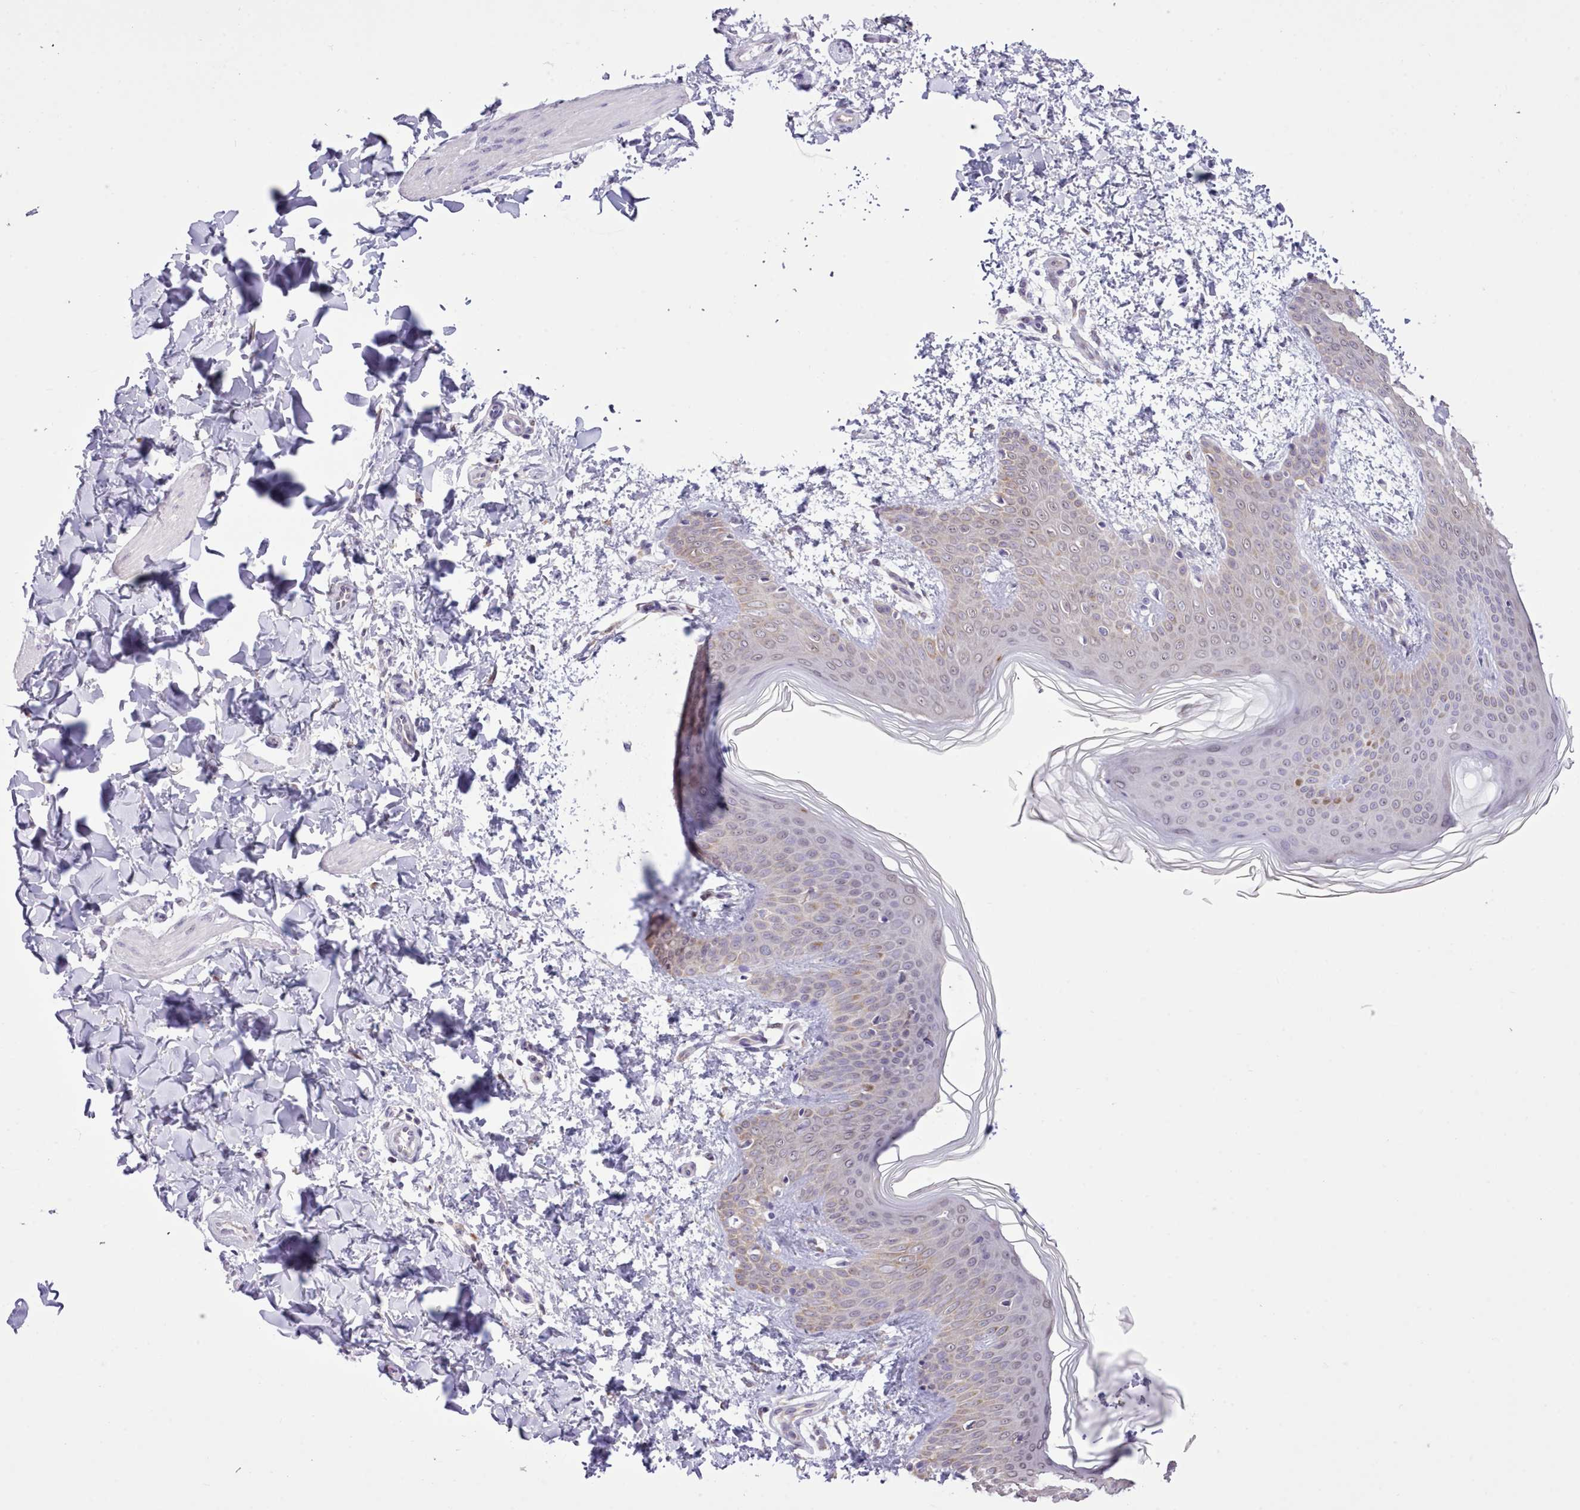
{"staining": {"intensity": "weak", "quantity": ">75%", "location": "cytoplasmic/membranous"}, "tissue": "skin", "cell_type": "Fibroblasts", "image_type": "normal", "snomed": [{"axis": "morphology", "description": "Normal tissue, NOS"}, {"axis": "topography", "description": "Skin"}], "caption": "Unremarkable skin exhibits weak cytoplasmic/membranous positivity in approximately >75% of fibroblasts.", "gene": "SEC61B", "patient": {"sex": "male", "age": 36}}